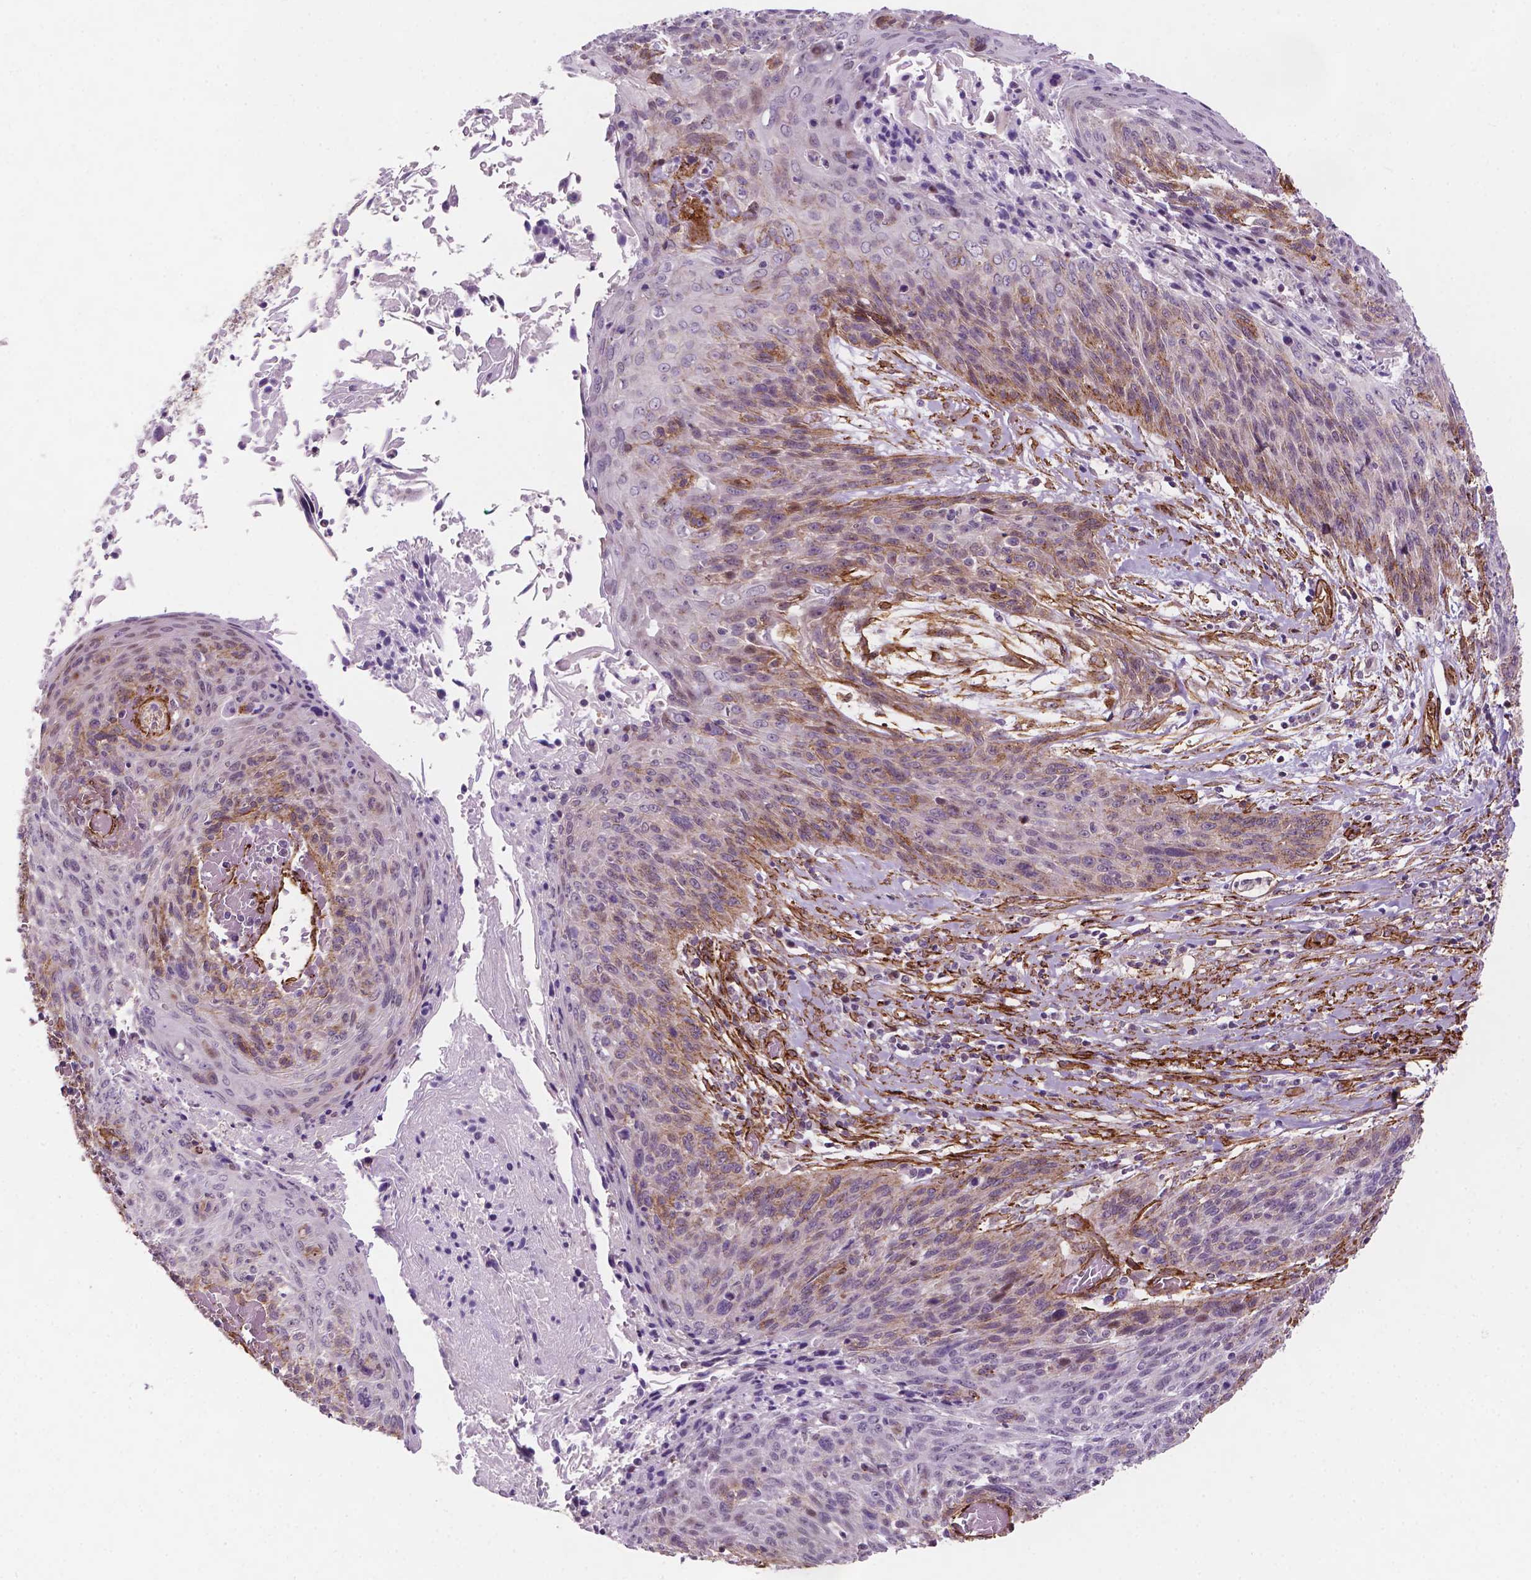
{"staining": {"intensity": "moderate", "quantity": "<25%", "location": "cytoplasmic/membranous"}, "tissue": "cervical cancer", "cell_type": "Tumor cells", "image_type": "cancer", "snomed": [{"axis": "morphology", "description": "Squamous cell carcinoma, NOS"}, {"axis": "topography", "description": "Cervix"}], "caption": "An image showing moderate cytoplasmic/membranous staining in approximately <25% of tumor cells in cervical cancer, as visualized by brown immunohistochemical staining.", "gene": "EGFL8", "patient": {"sex": "female", "age": 45}}